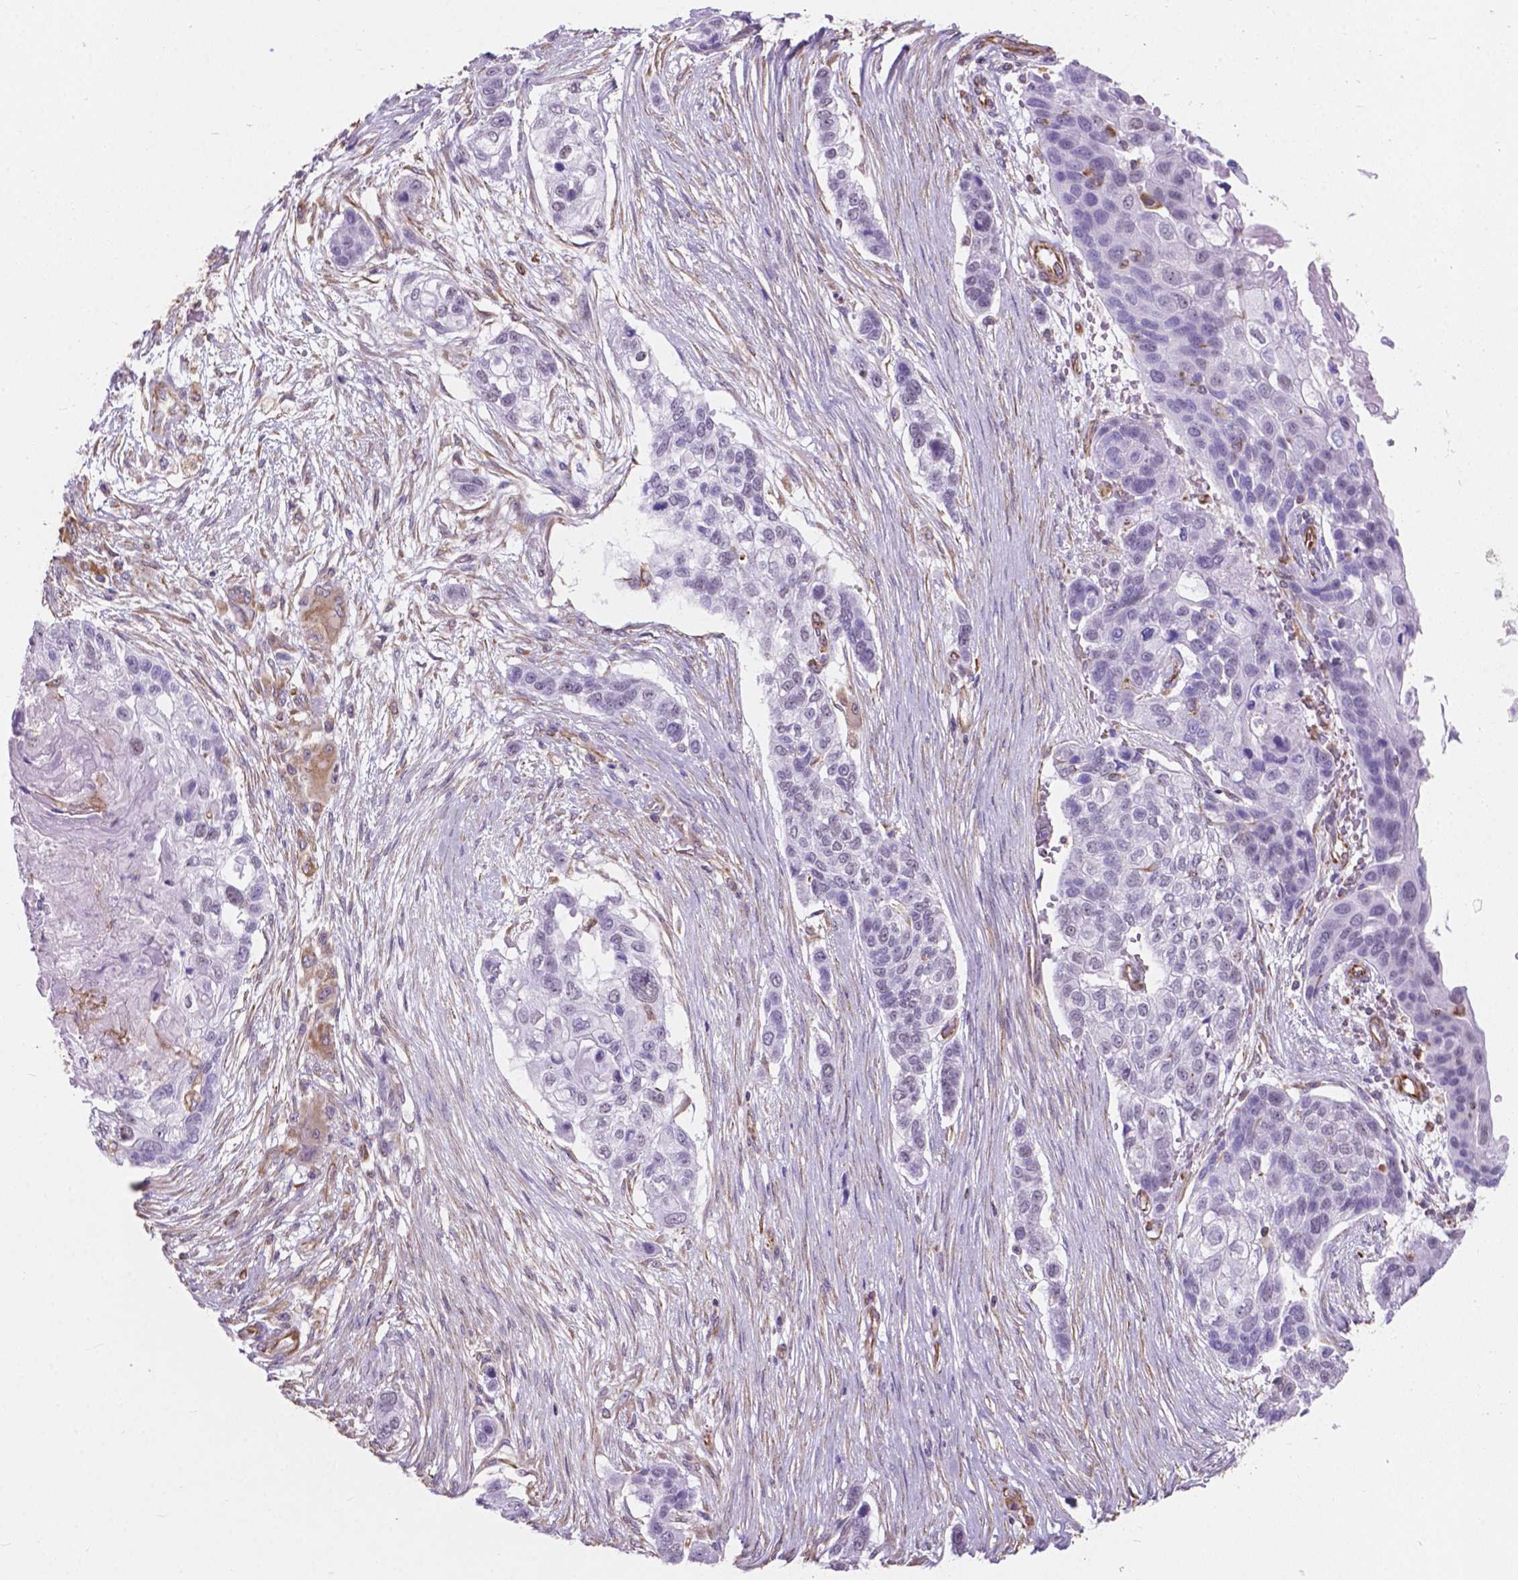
{"staining": {"intensity": "negative", "quantity": "none", "location": "none"}, "tissue": "lung cancer", "cell_type": "Tumor cells", "image_type": "cancer", "snomed": [{"axis": "morphology", "description": "Squamous cell carcinoma, NOS"}, {"axis": "topography", "description": "Lung"}], "caption": "Human lung squamous cell carcinoma stained for a protein using immunohistochemistry shows no positivity in tumor cells.", "gene": "AMOT", "patient": {"sex": "male", "age": 69}}